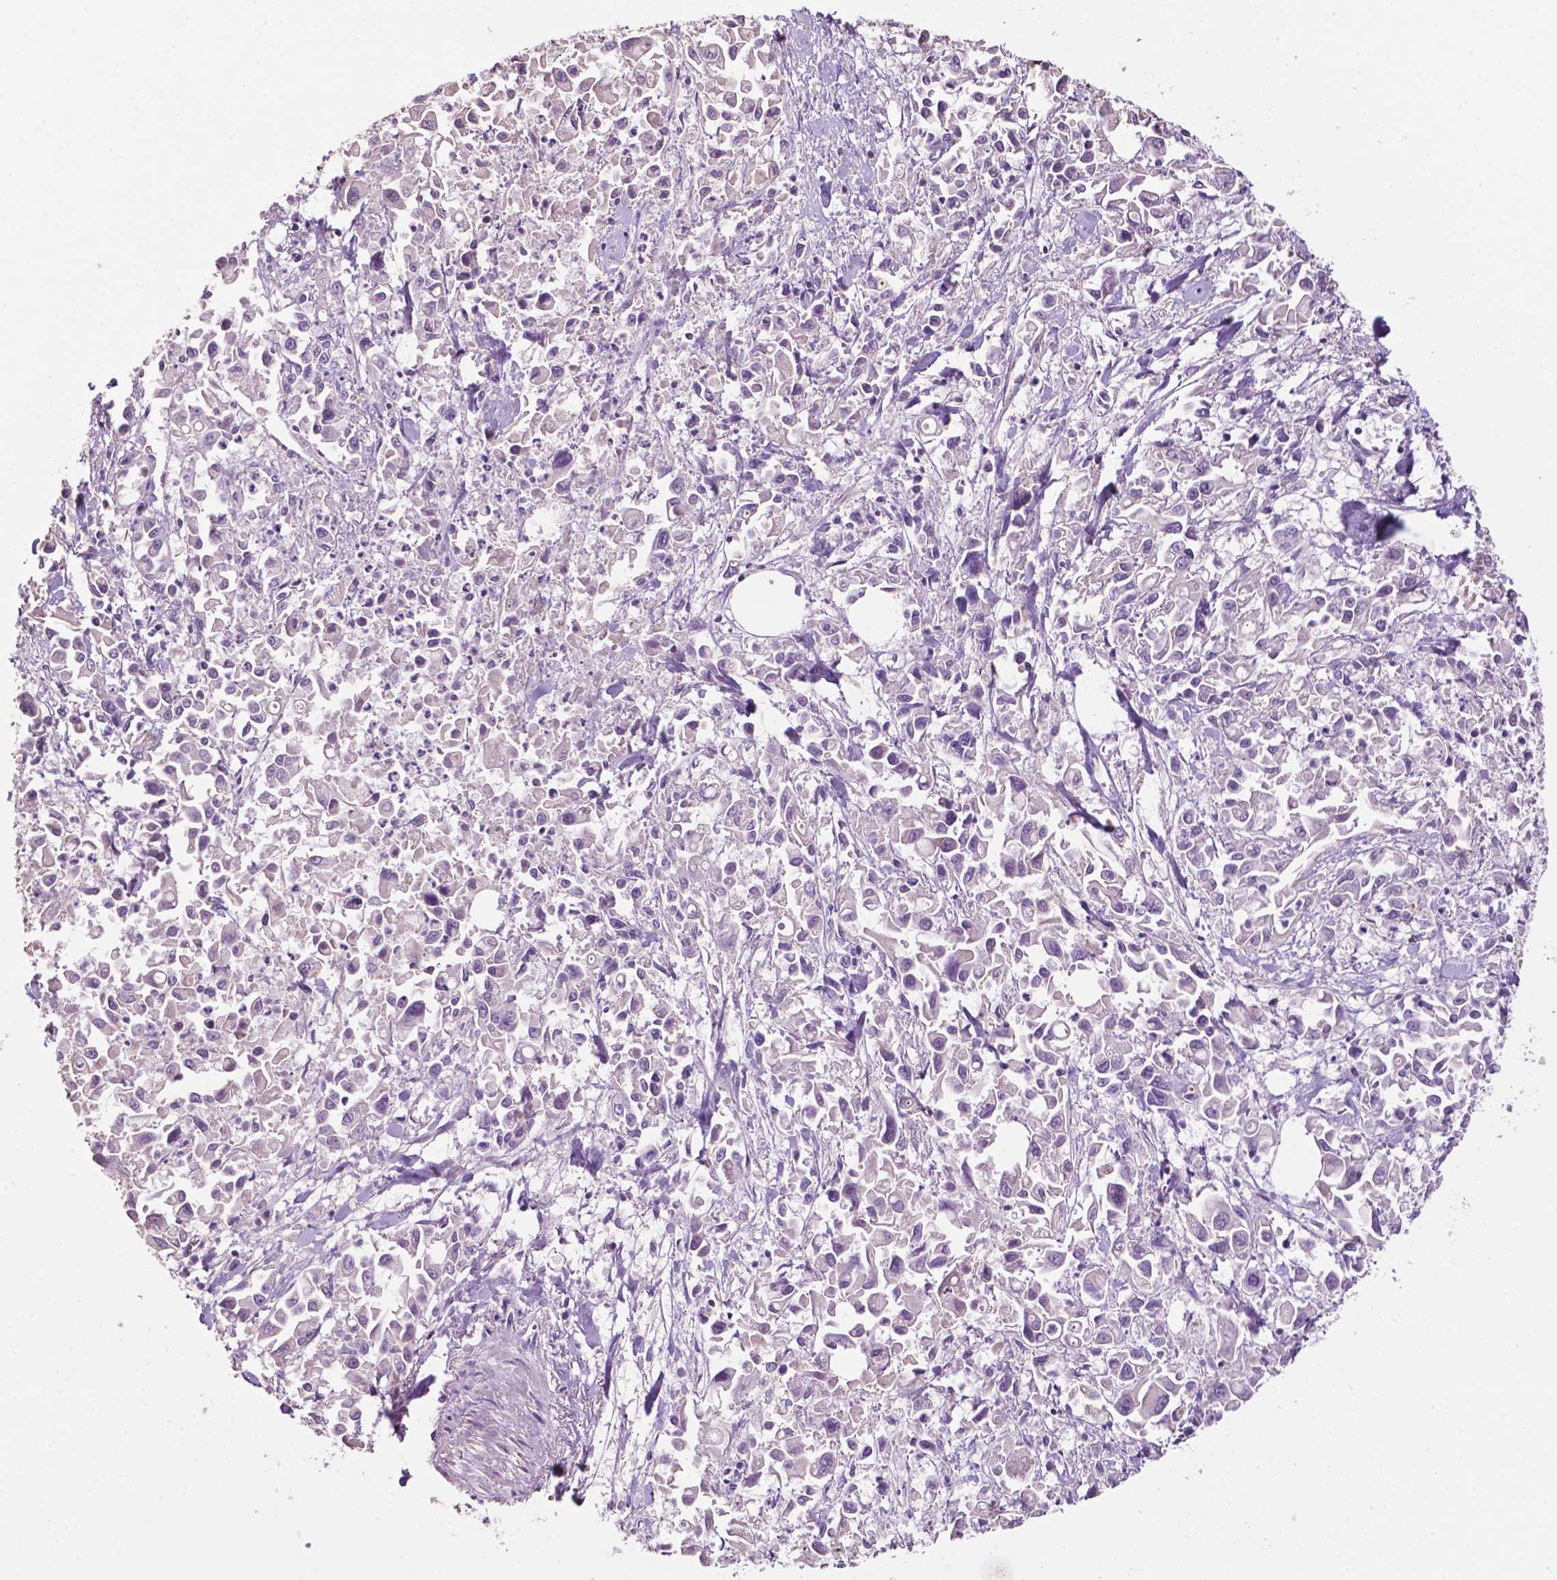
{"staining": {"intensity": "negative", "quantity": "none", "location": "none"}, "tissue": "pancreatic cancer", "cell_type": "Tumor cells", "image_type": "cancer", "snomed": [{"axis": "morphology", "description": "Adenocarcinoma, NOS"}, {"axis": "topography", "description": "Pancreas"}], "caption": "Tumor cells are negative for protein expression in human adenocarcinoma (pancreatic).", "gene": "TBC1D10C", "patient": {"sex": "female", "age": 83}}